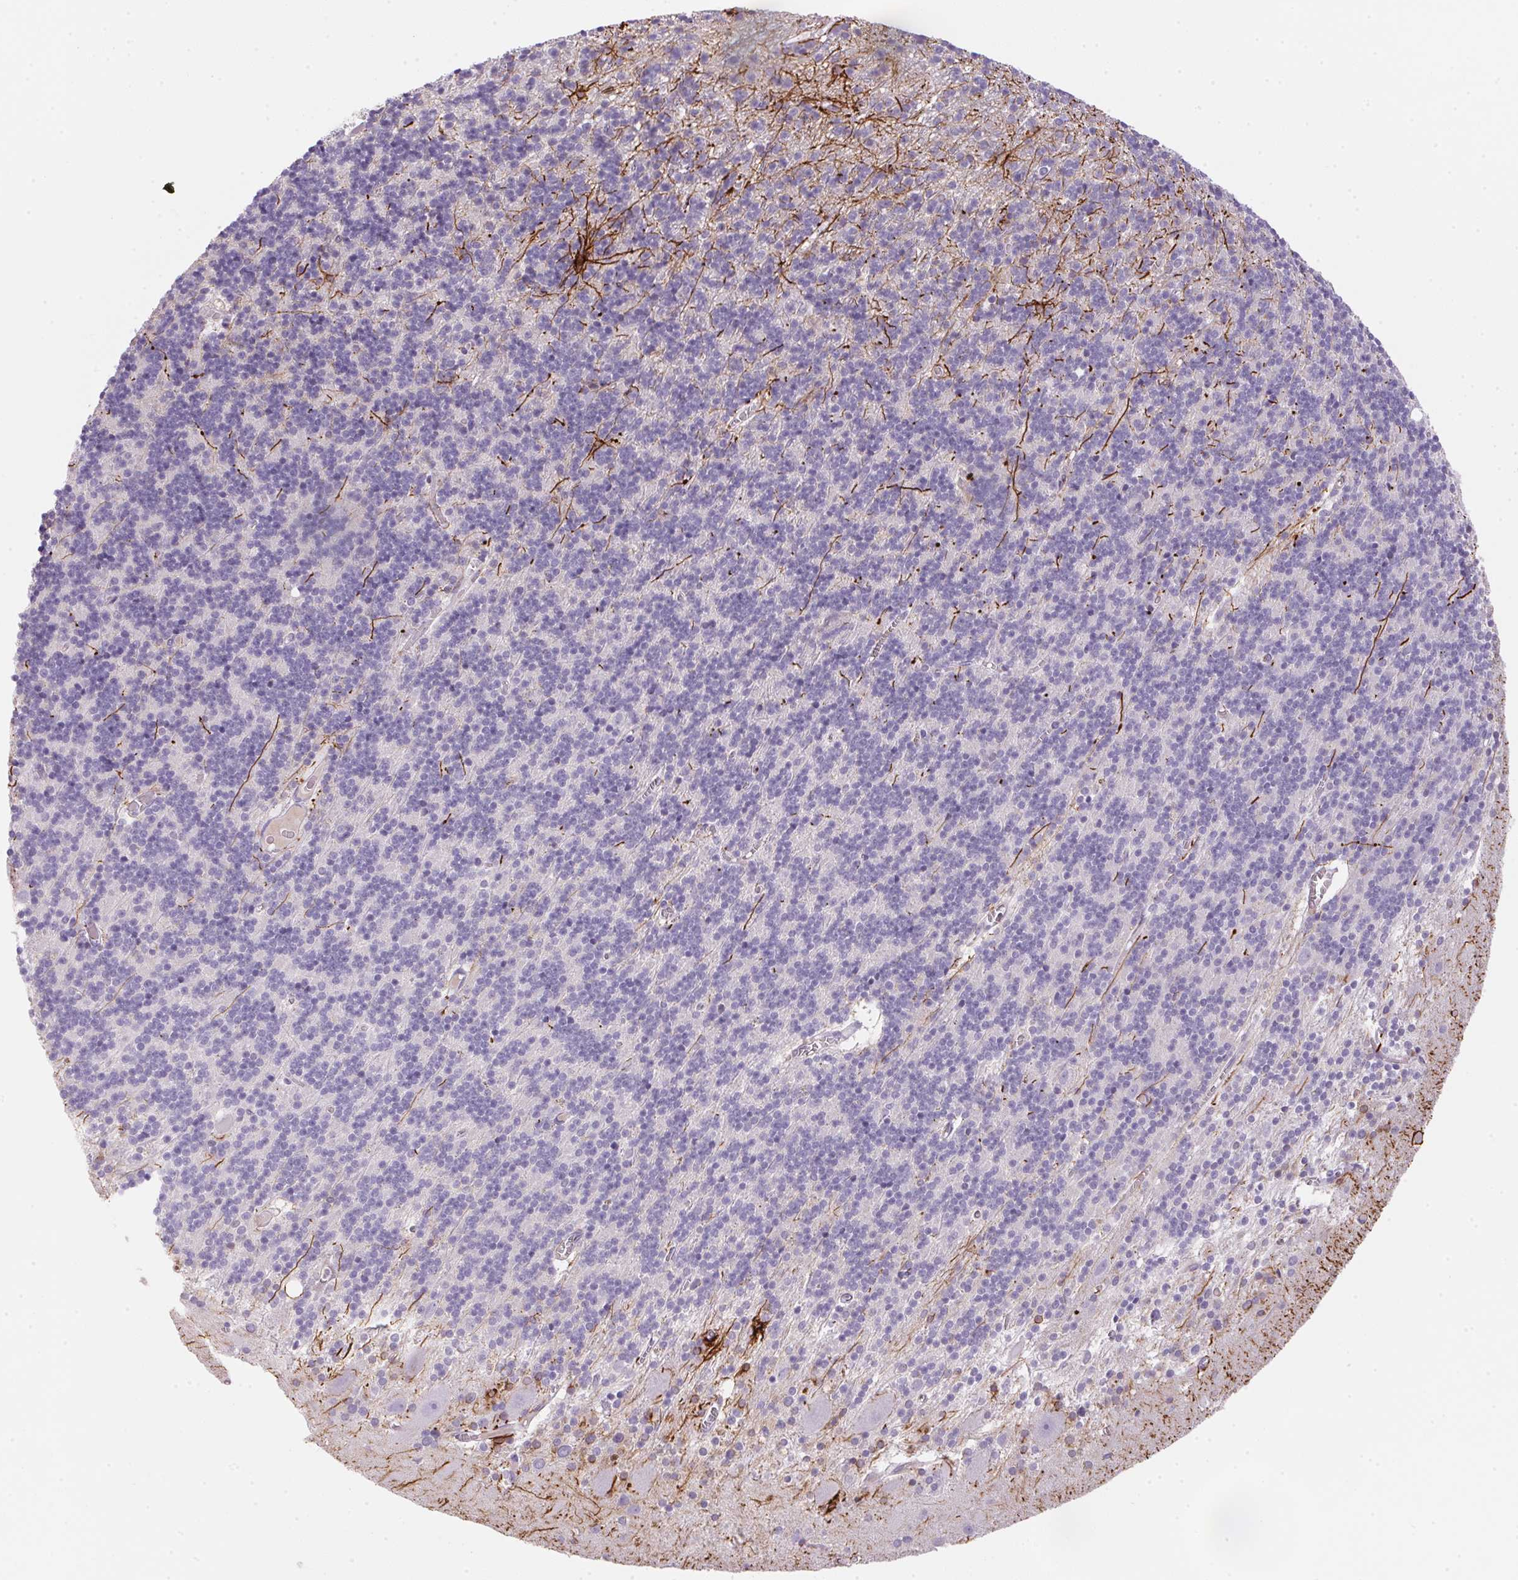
{"staining": {"intensity": "moderate", "quantity": "<25%", "location": "cytoplasmic/membranous"}, "tissue": "cerebellum", "cell_type": "Cells in granular layer", "image_type": "normal", "snomed": [{"axis": "morphology", "description": "Normal tissue, NOS"}, {"axis": "topography", "description": "Cerebellum"}], "caption": "Moderate cytoplasmic/membranous staining is appreciated in approximately <25% of cells in granular layer in normal cerebellum.", "gene": "ECPAS", "patient": {"sex": "male", "age": 70}}